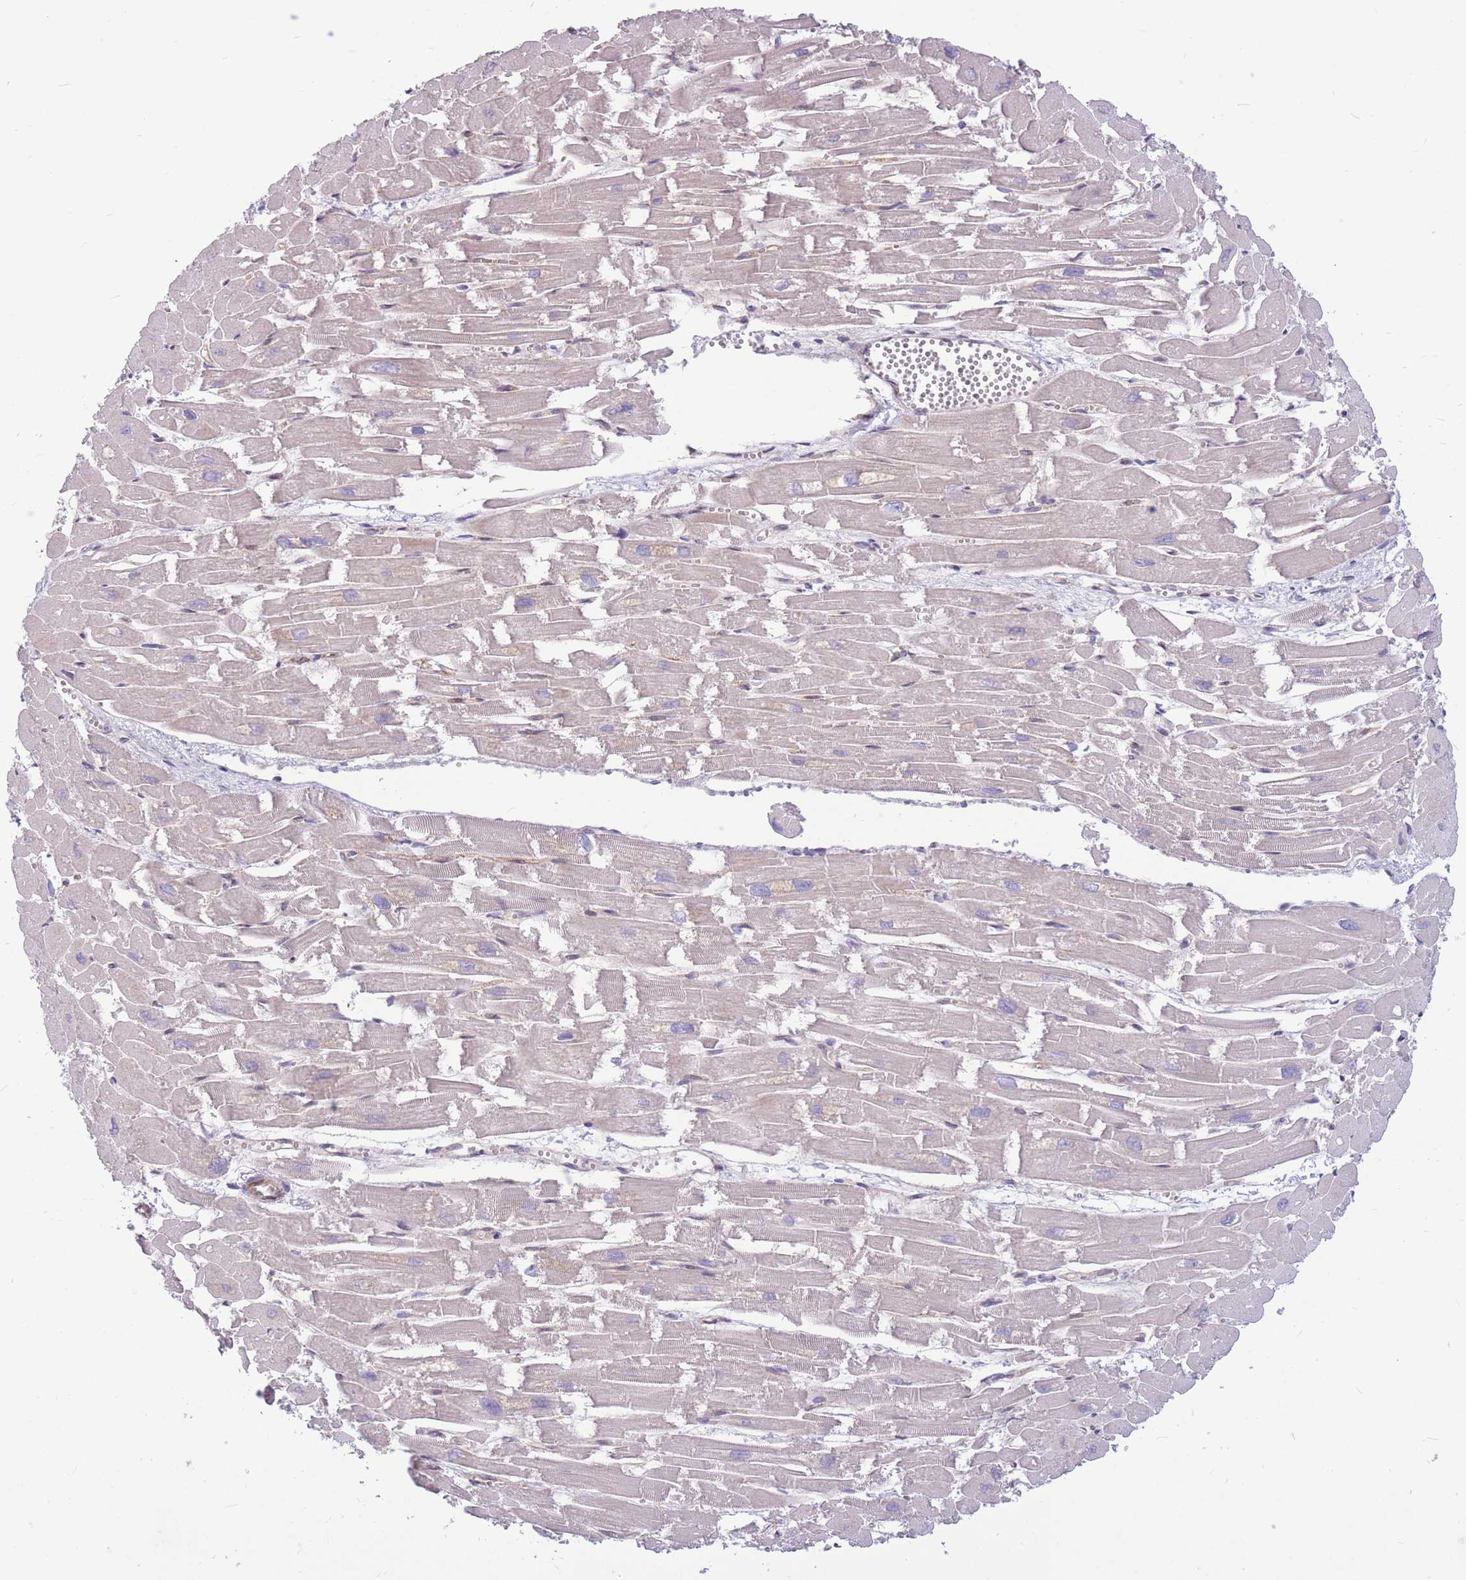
{"staining": {"intensity": "negative", "quantity": "none", "location": "none"}, "tissue": "heart muscle", "cell_type": "Cardiomyocytes", "image_type": "normal", "snomed": [{"axis": "morphology", "description": "Normal tissue, NOS"}, {"axis": "topography", "description": "Heart"}], "caption": "IHC of benign human heart muscle shows no expression in cardiomyocytes. (DAB (3,3'-diaminobenzidine) immunohistochemistry visualized using brightfield microscopy, high magnification).", "gene": "TCF20", "patient": {"sex": "male", "age": 54}}